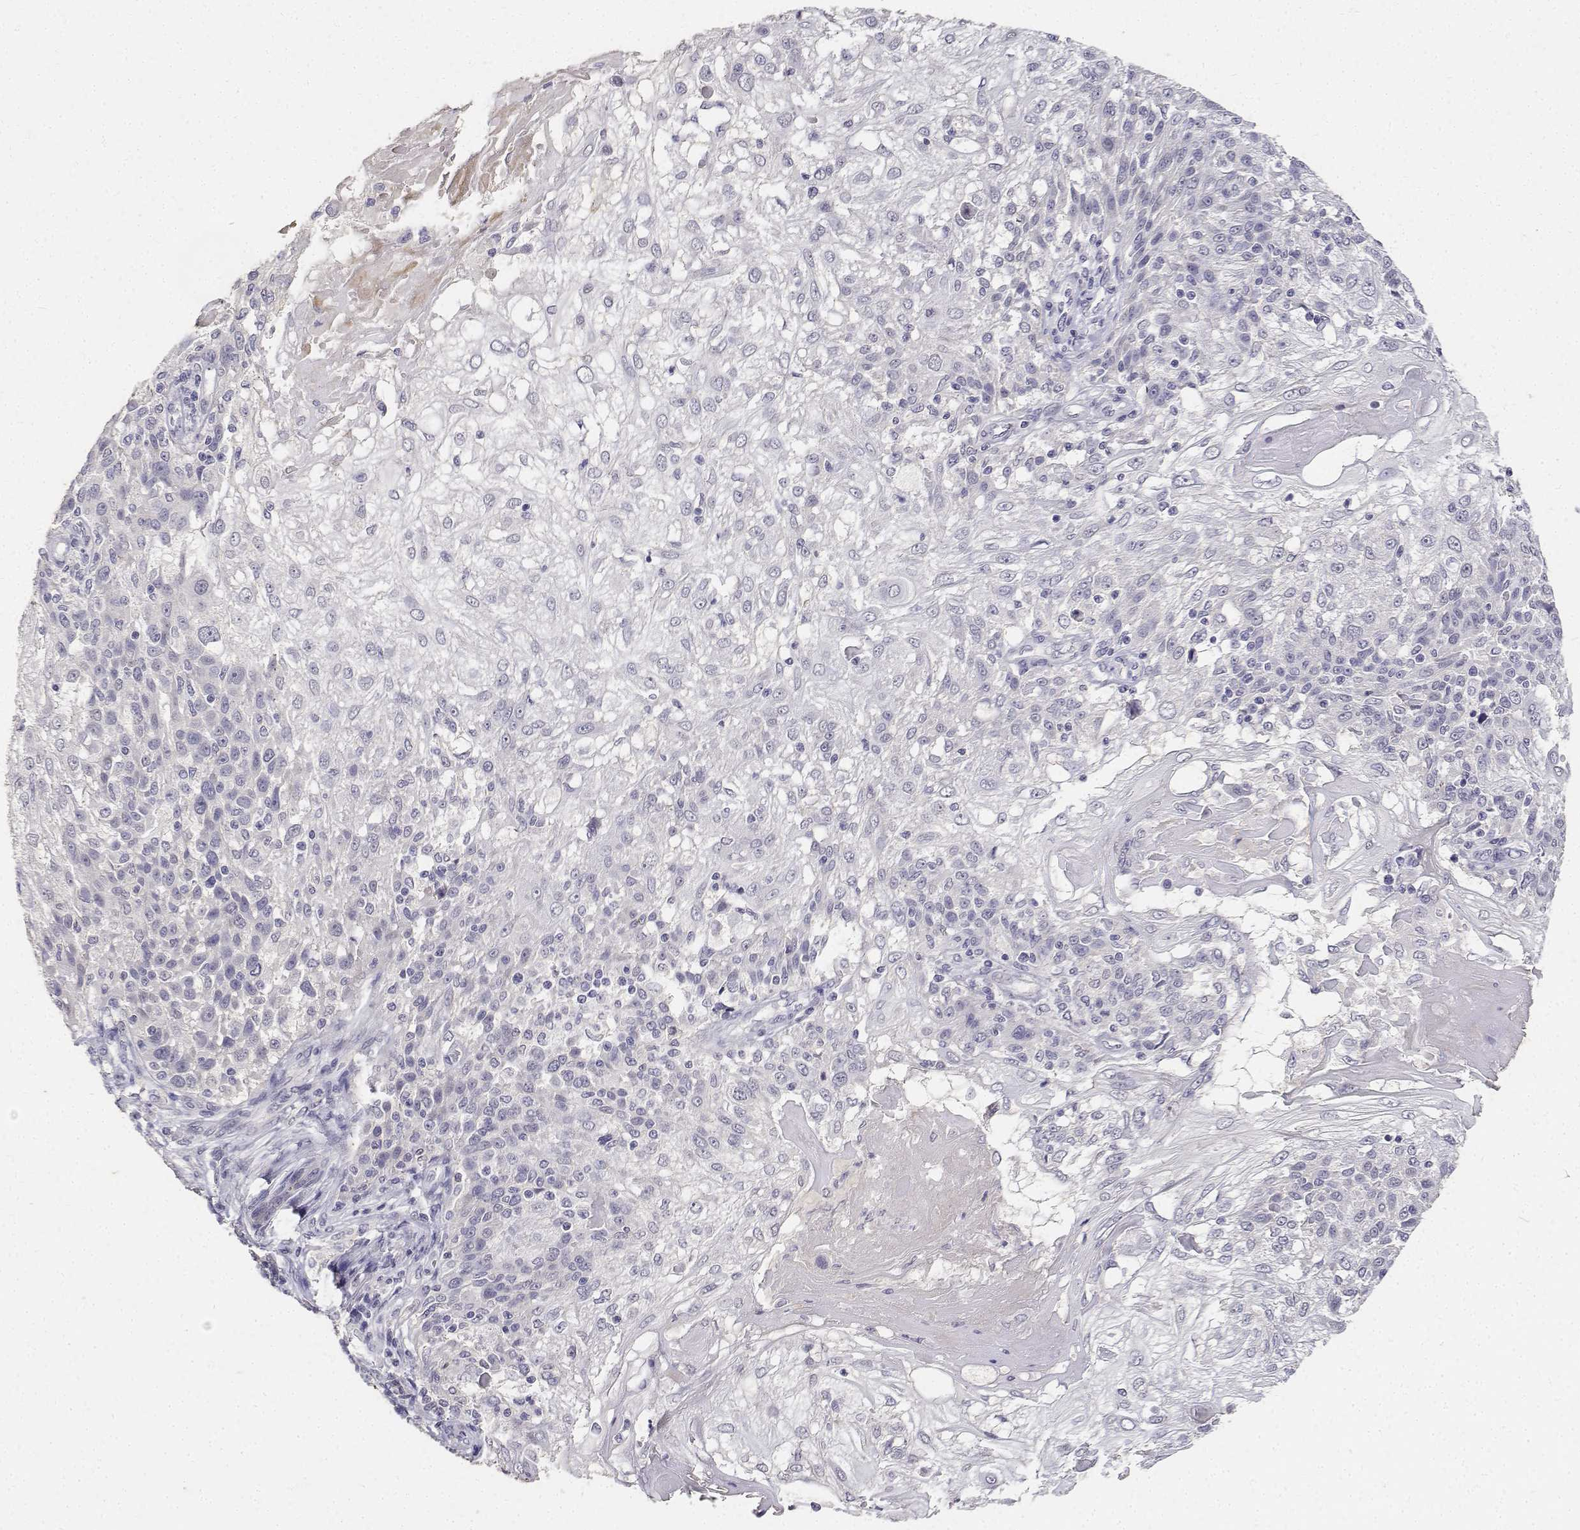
{"staining": {"intensity": "negative", "quantity": "none", "location": "none"}, "tissue": "skin cancer", "cell_type": "Tumor cells", "image_type": "cancer", "snomed": [{"axis": "morphology", "description": "Normal tissue, NOS"}, {"axis": "morphology", "description": "Squamous cell carcinoma, NOS"}, {"axis": "topography", "description": "Skin"}], "caption": "There is no significant positivity in tumor cells of skin cancer (squamous cell carcinoma).", "gene": "PAEP", "patient": {"sex": "female", "age": 83}}